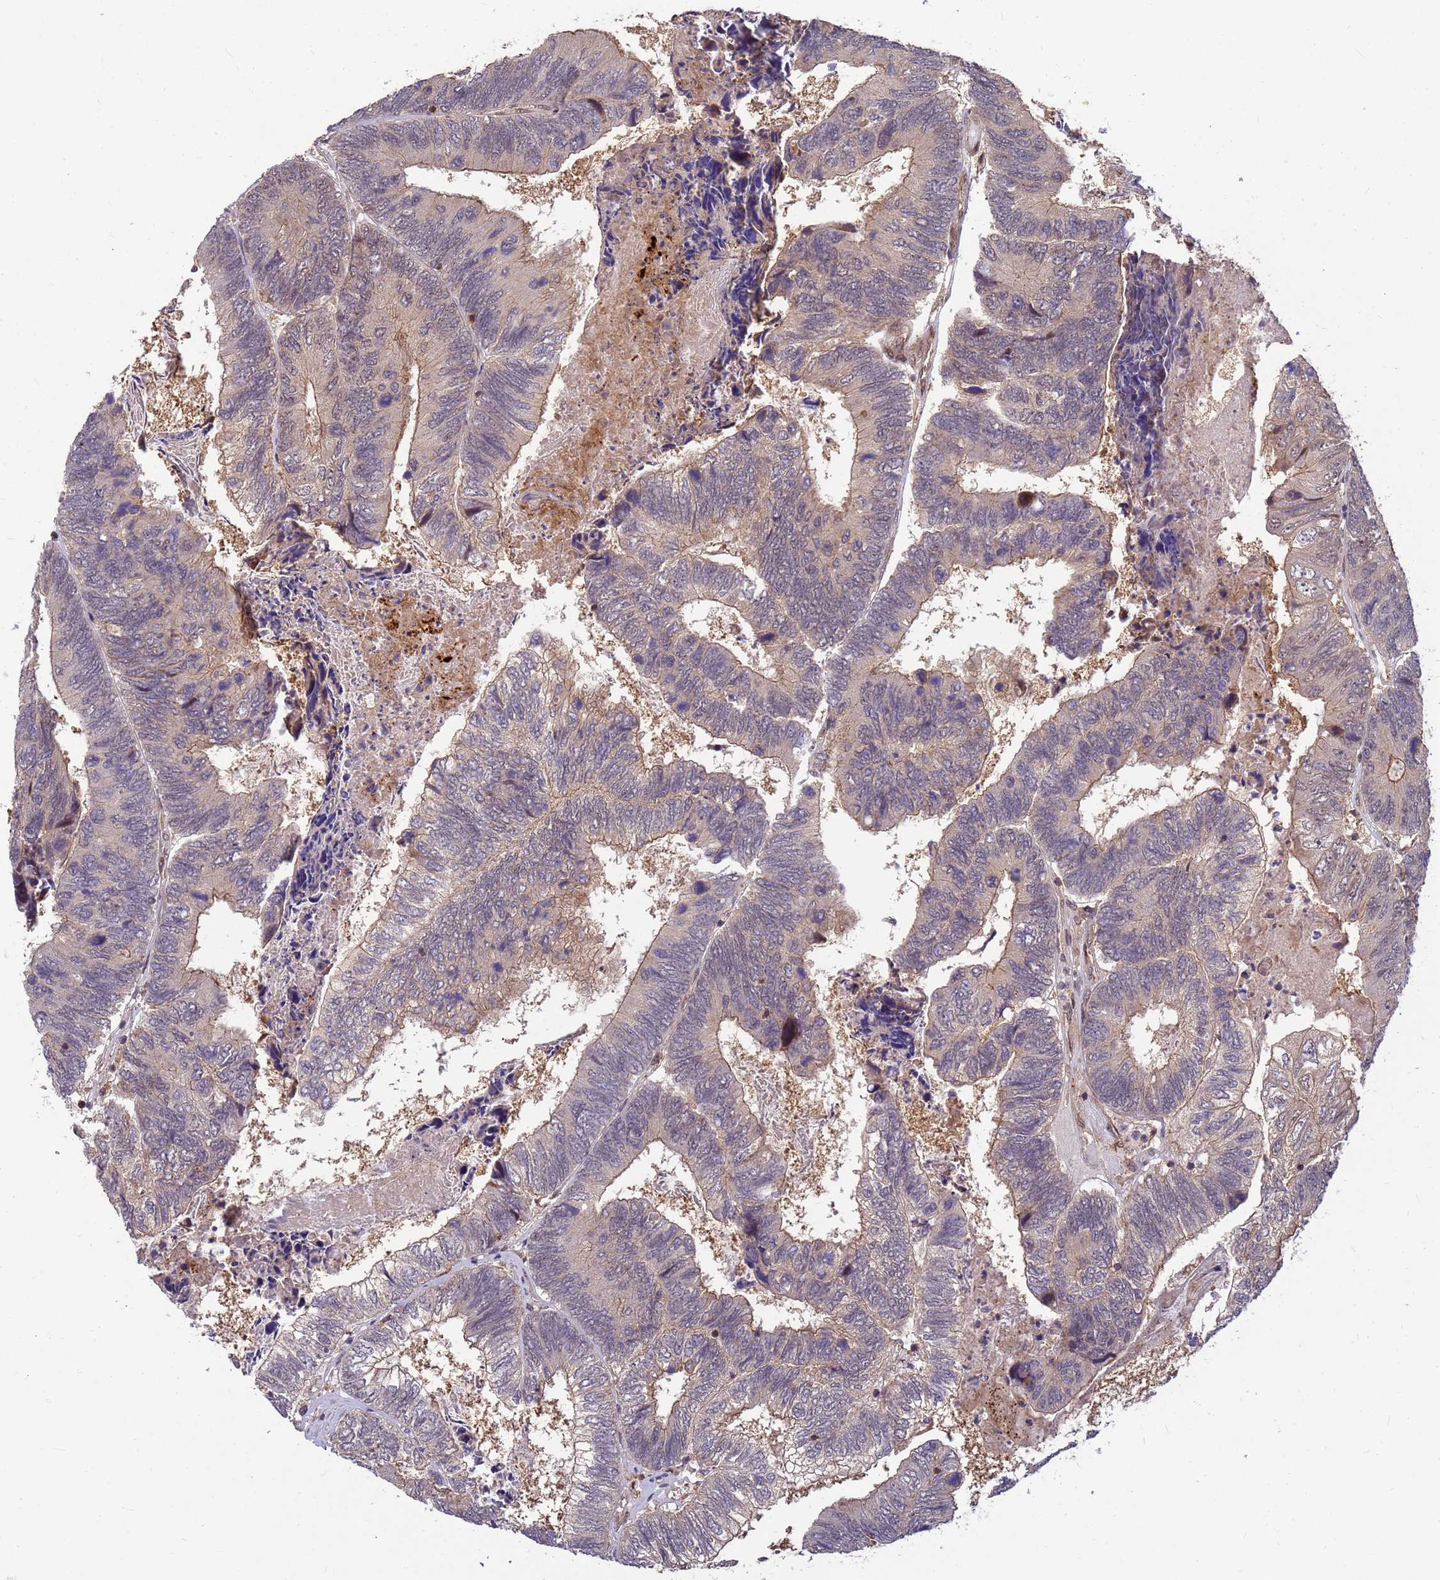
{"staining": {"intensity": "weak", "quantity": "25%-75%", "location": "cytoplasmic/membranous"}, "tissue": "colorectal cancer", "cell_type": "Tumor cells", "image_type": "cancer", "snomed": [{"axis": "morphology", "description": "Adenocarcinoma, NOS"}, {"axis": "topography", "description": "Colon"}], "caption": "Human colorectal cancer stained for a protein (brown) reveals weak cytoplasmic/membranous positive staining in approximately 25%-75% of tumor cells.", "gene": "DUS4L", "patient": {"sex": "female", "age": 67}}